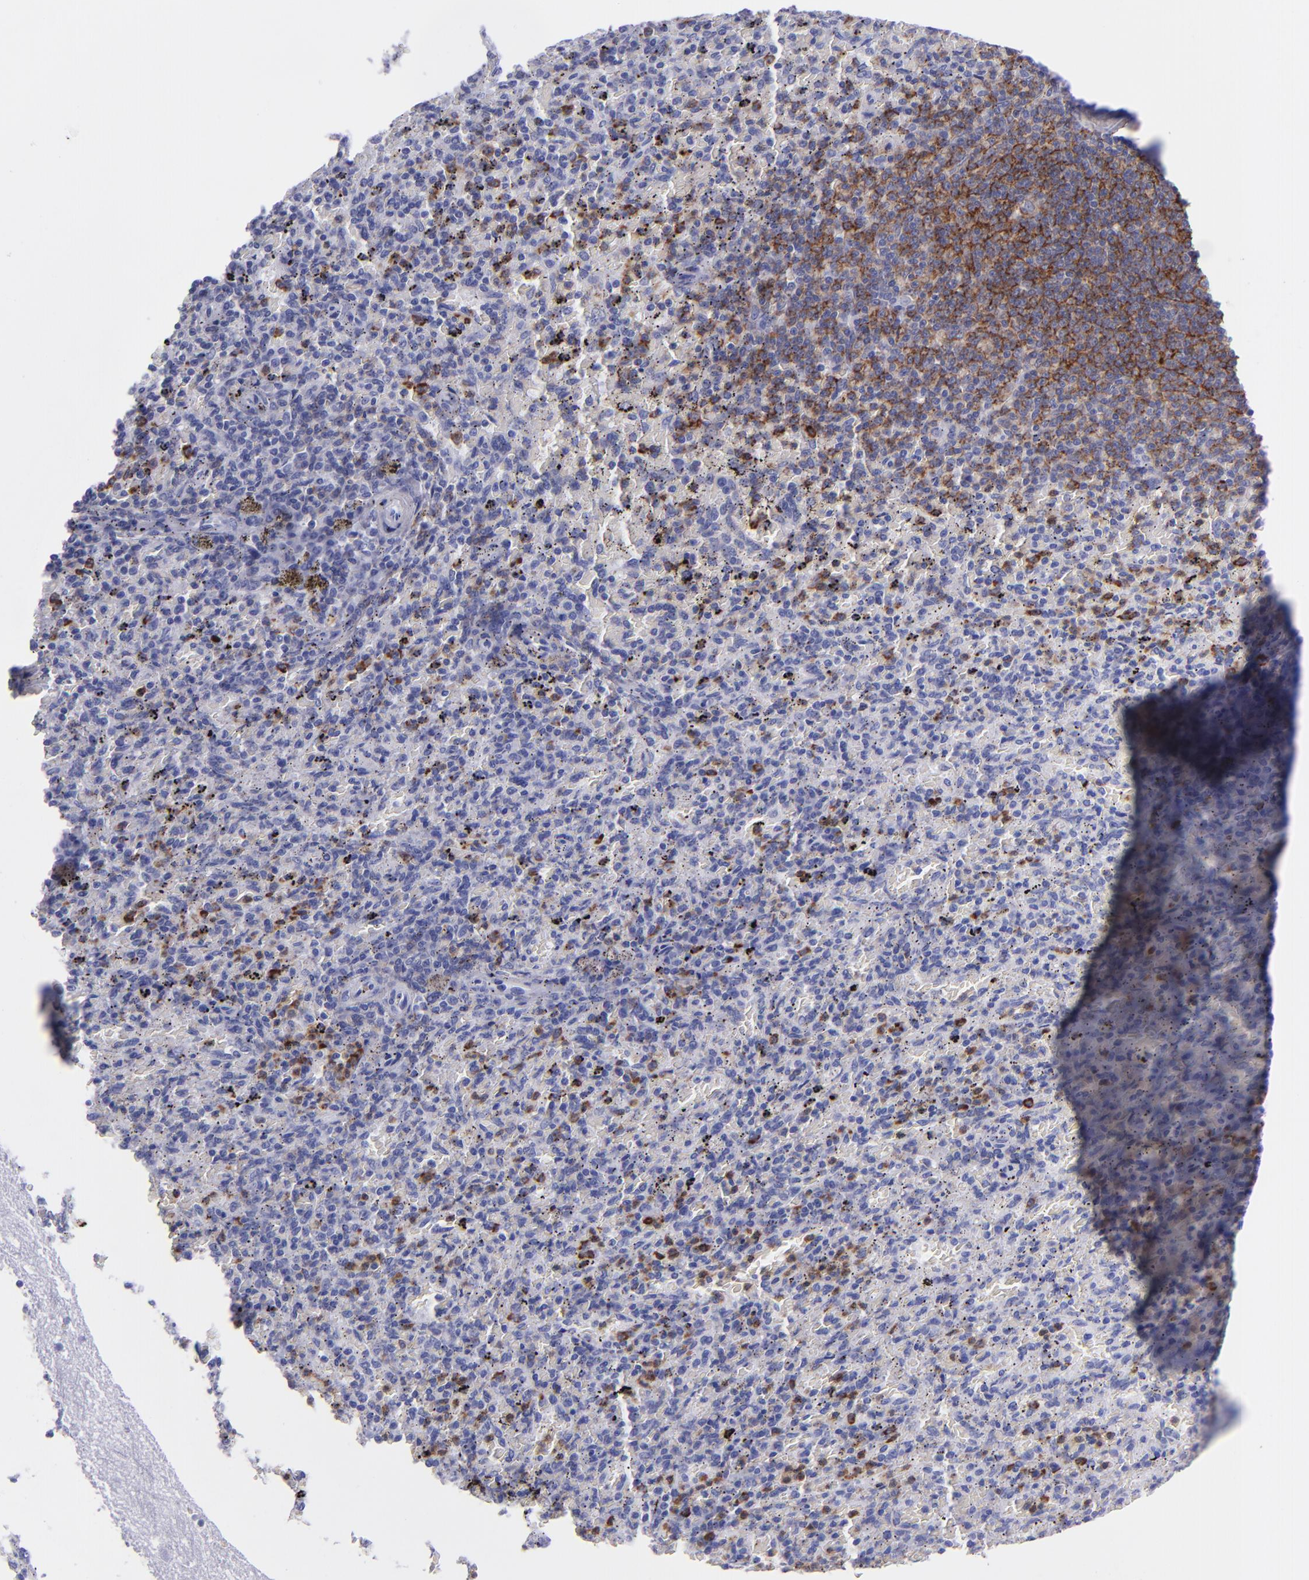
{"staining": {"intensity": "strong", "quantity": "<25%", "location": "cytoplasmic/membranous"}, "tissue": "spleen", "cell_type": "Cells in red pulp", "image_type": "normal", "snomed": [{"axis": "morphology", "description": "Normal tissue, NOS"}, {"axis": "topography", "description": "Spleen"}], "caption": "Immunohistochemical staining of normal human spleen reveals <25% levels of strong cytoplasmic/membranous protein staining in about <25% of cells in red pulp. (DAB (3,3'-diaminobenzidine) IHC with brightfield microscopy, high magnification).", "gene": "CR1", "patient": {"sex": "female", "age": 43}}